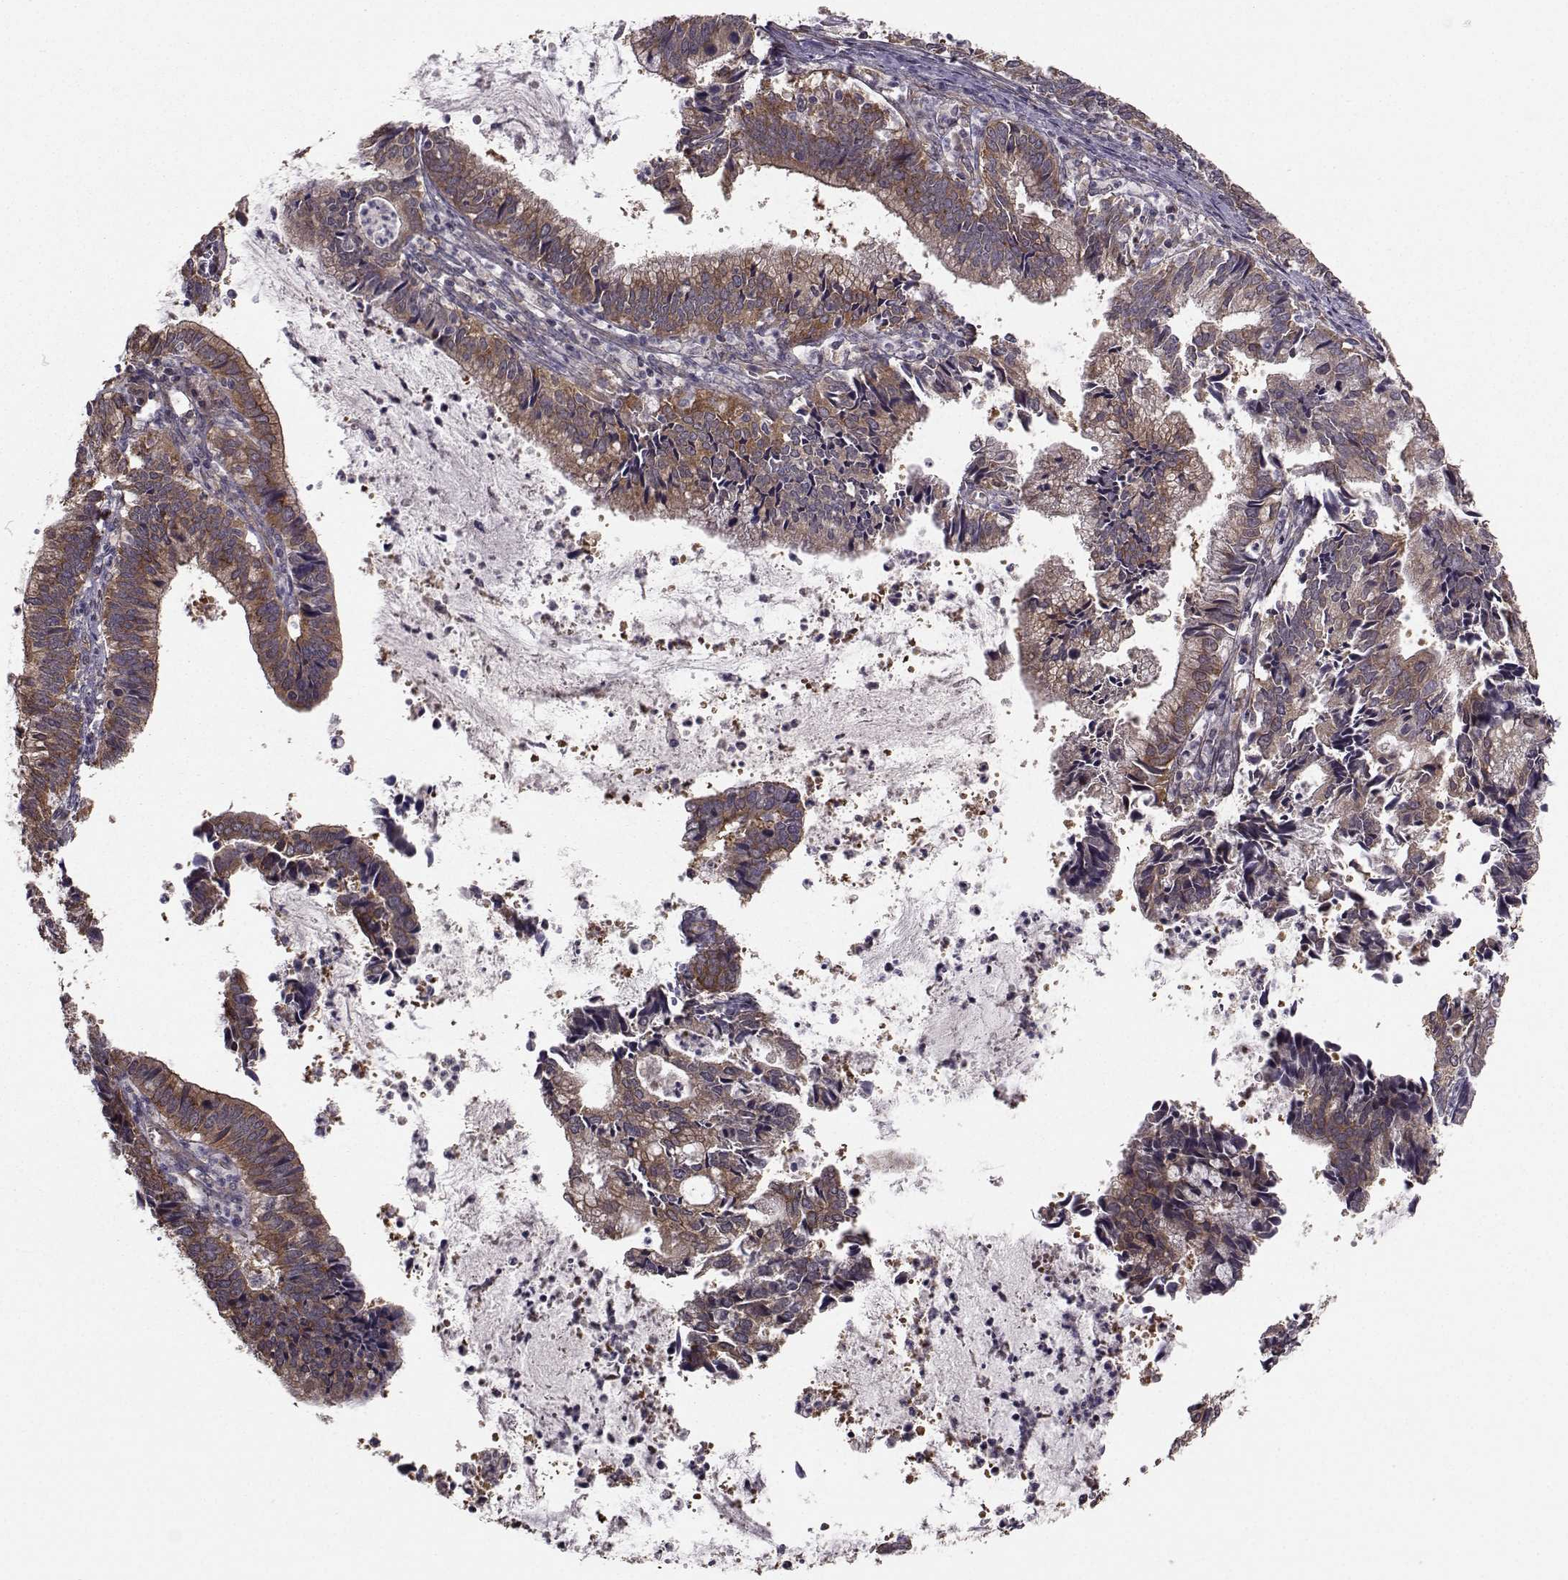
{"staining": {"intensity": "moderate", "quantity": ">75%", "location": "cytoplasmic/membranous"}, "tissue": "cervical cancer", "cell_type": "Tumor cells", "image_type": "cancer", "snomed": [{"axis": "morphology", "description": "Adenocarcinoma, NOS"}, {"axis": "topography", "description": "Cervix"}], "caption": "Protein staining shows moderate cytoplasmic/membranous expression in approximately >75% of tumor cells in cervical cancer (adenocarcinoma).", "gene": "TRIP10", "patient": {"sex": "female", "age": 42}}